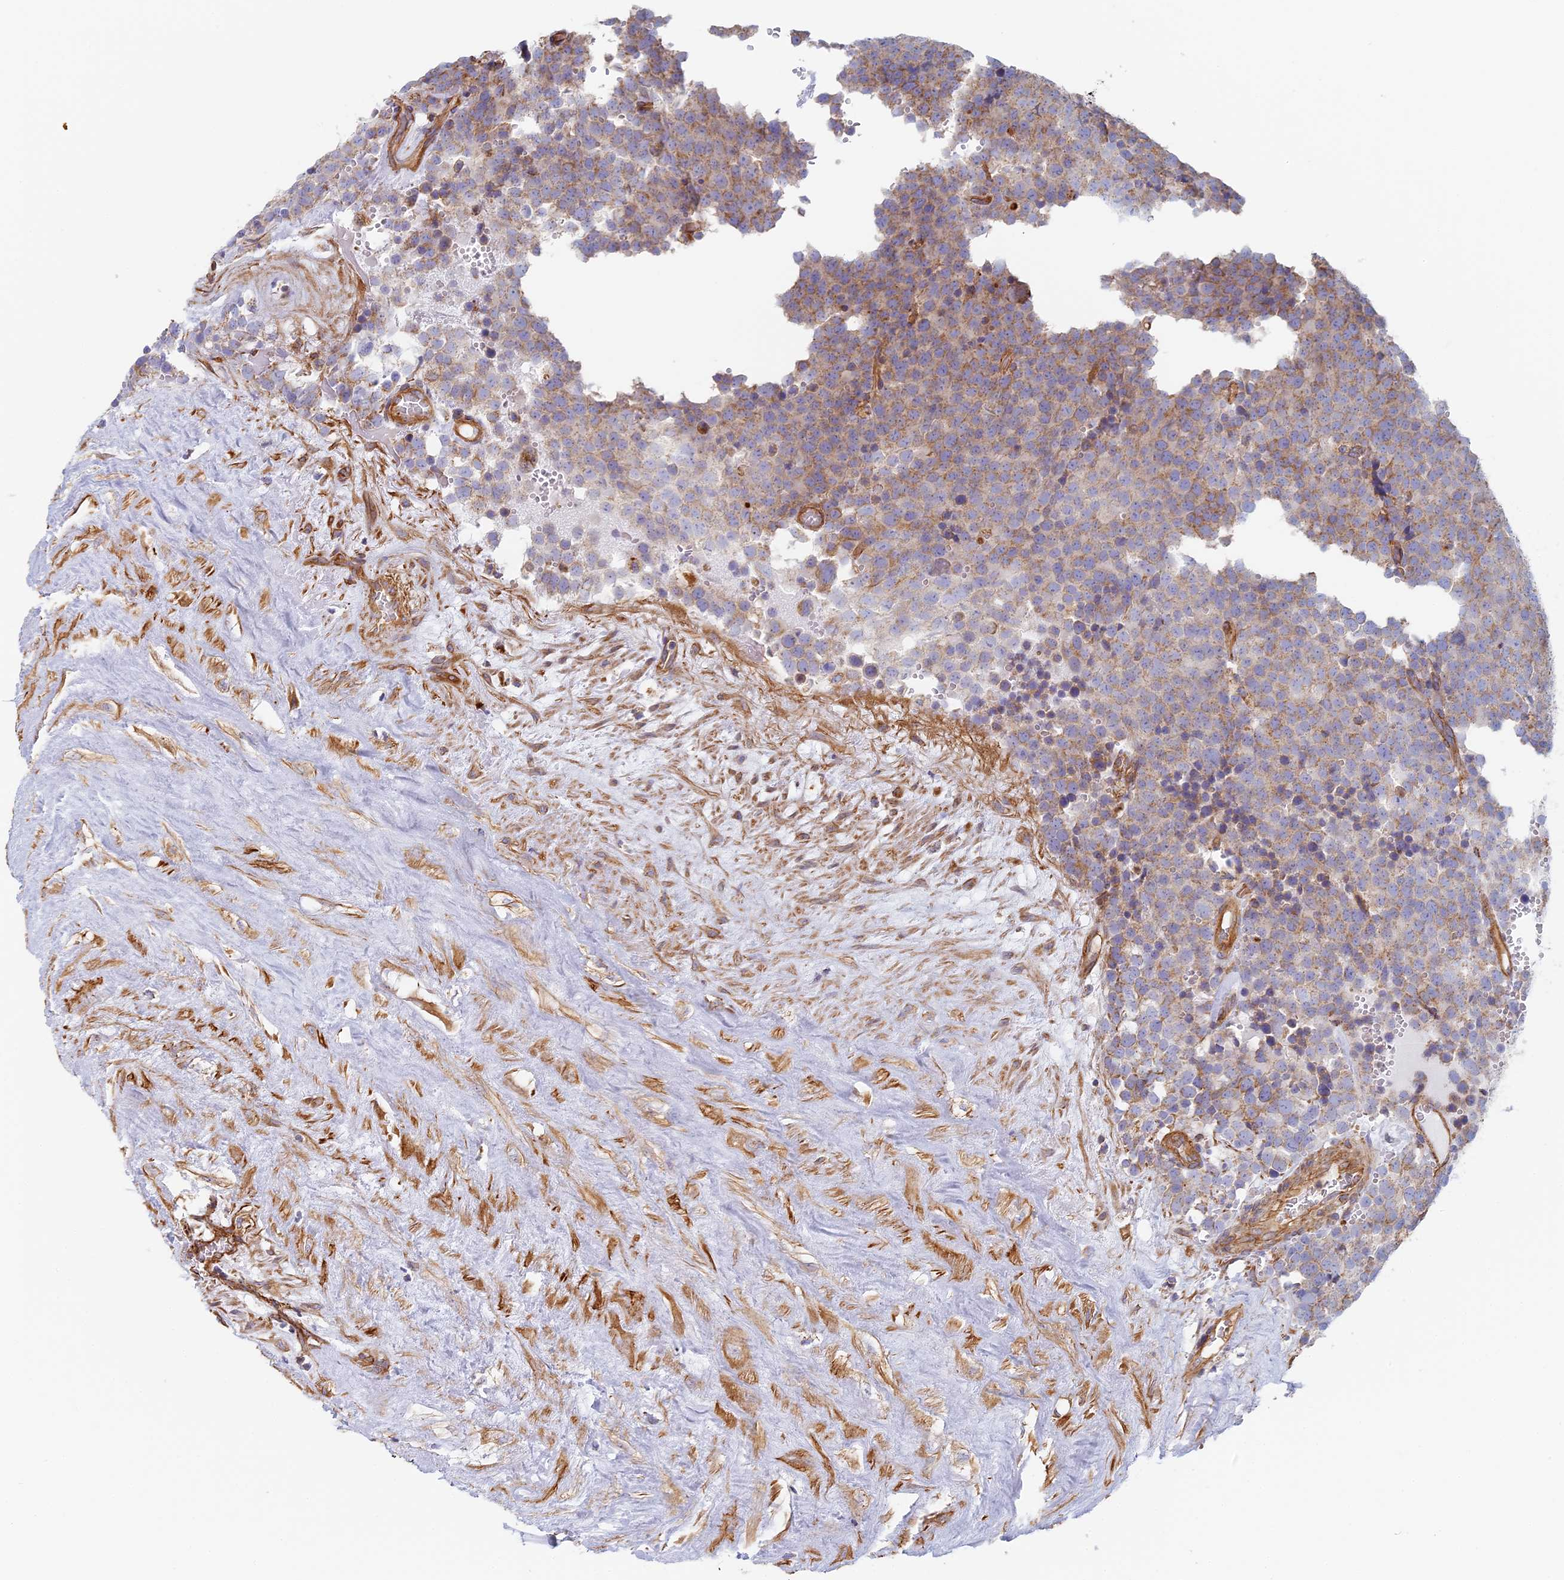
{"staining": {"intensity": "weak", "quantity": "25%-75%", "location": "cytoplasmic/membranous"}, "tissue": "testis cancer", "cell_type": "Tumor cells", "image_type": "cancer", "snomed": [{"axis": "morphology", "description": "Seminoma, NOS"}, {"axis": "topography", "description": "Testis"}], "caption": "The immunohistochemical stain labels weak cytoplasmic/membranous staining in tumor cells of testis seminoma tissue.", "gene": "DDA1", "patient": {"sex": "male", "age": 71}}